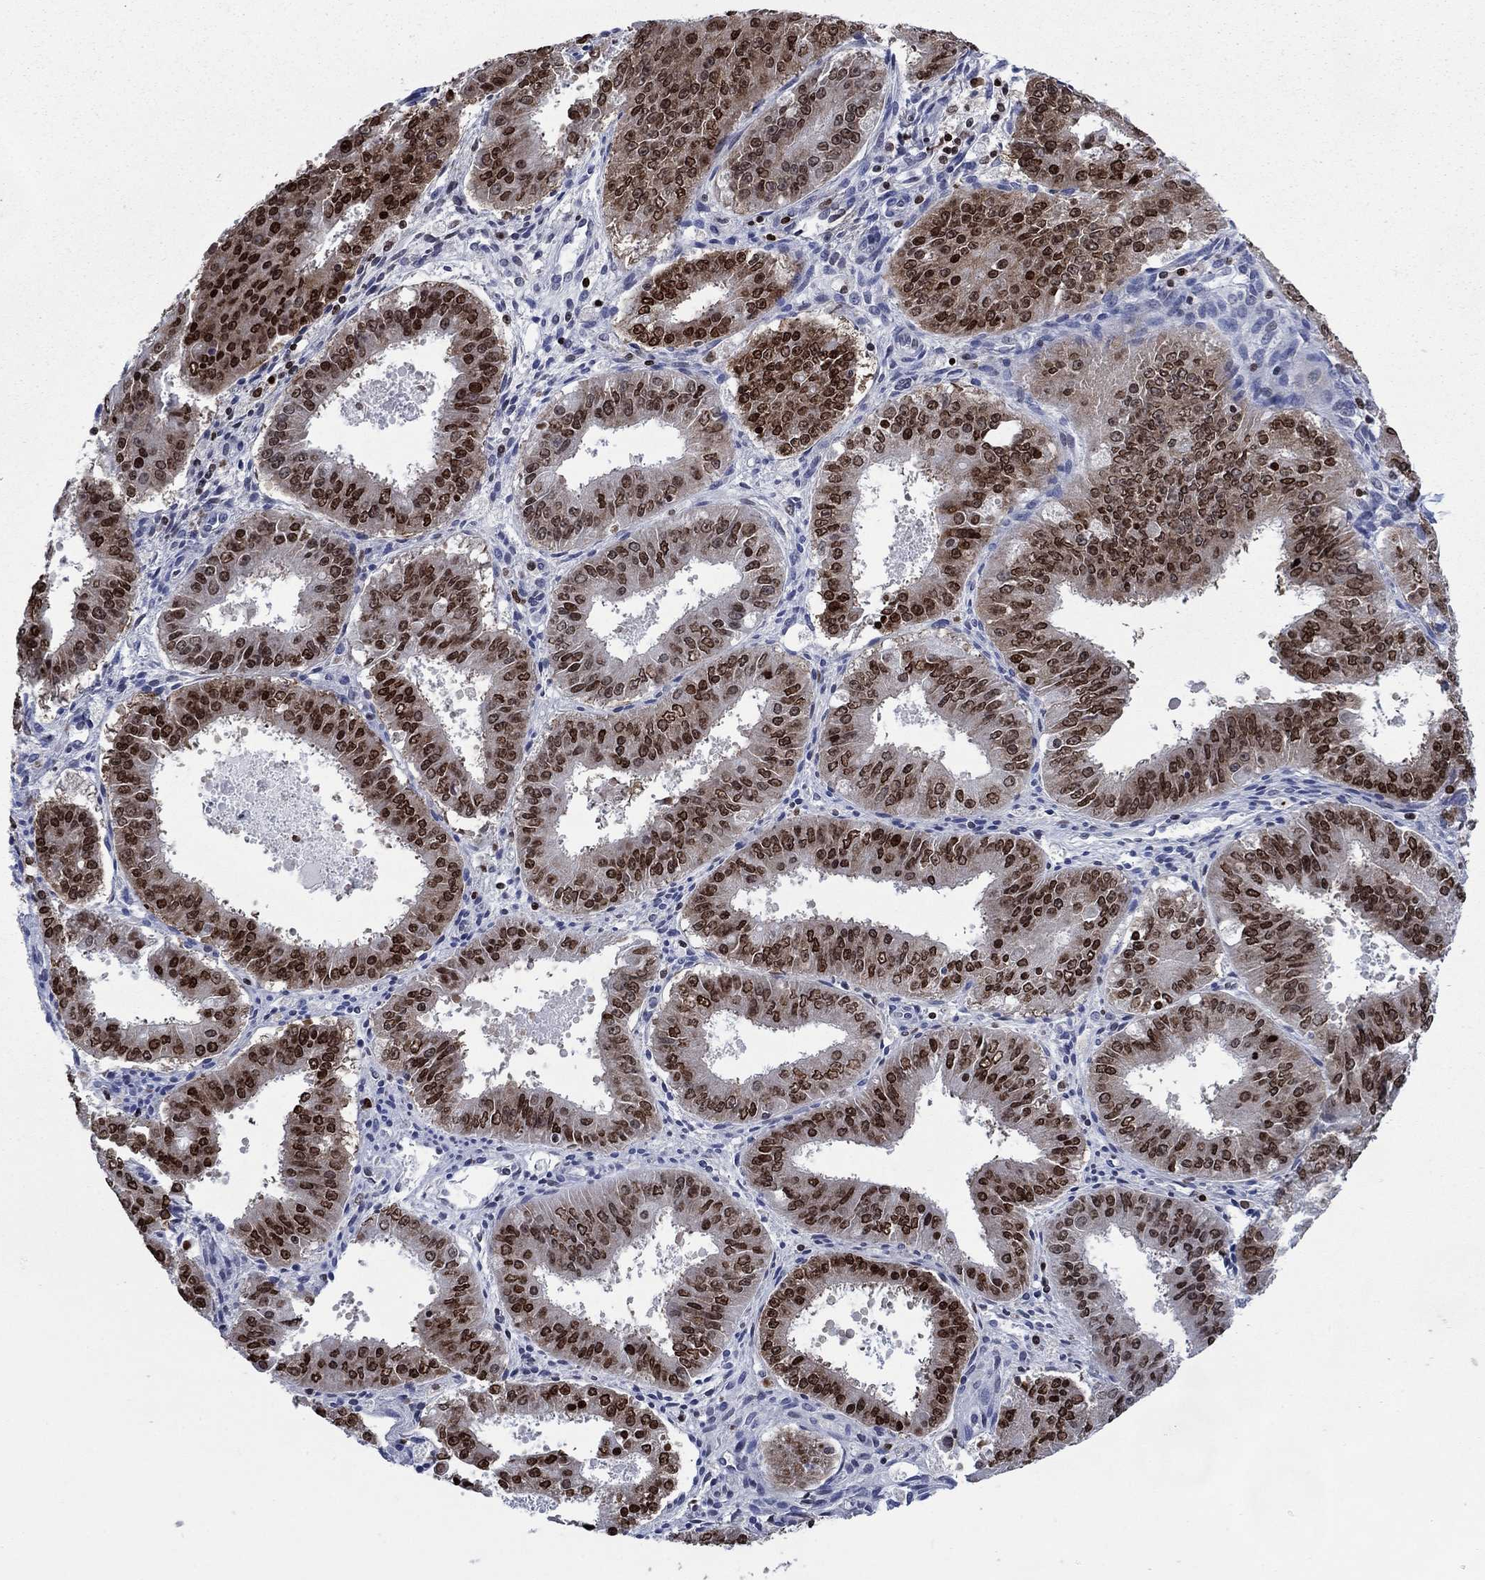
{"staining": {"intensity": "strong", "quantity": "25%-75%", "location": "nuclear"}, "tissue": "ovarian cancer", "cell_type": "Tumor cells", "image_type": "cancer", "snomed": [{"axis": "morphology", "description": "Carcinoma, endometroid"}, {"axis": "topography", "description": "Ovary"}], "caption": "Protein expression analysis of ovarian endometroid carcinoma shows strong nuclear staining in about 25%-75% of tumor cells.", "gene": "HMGA1", "patient": {"sex": "female", "age": 42}}